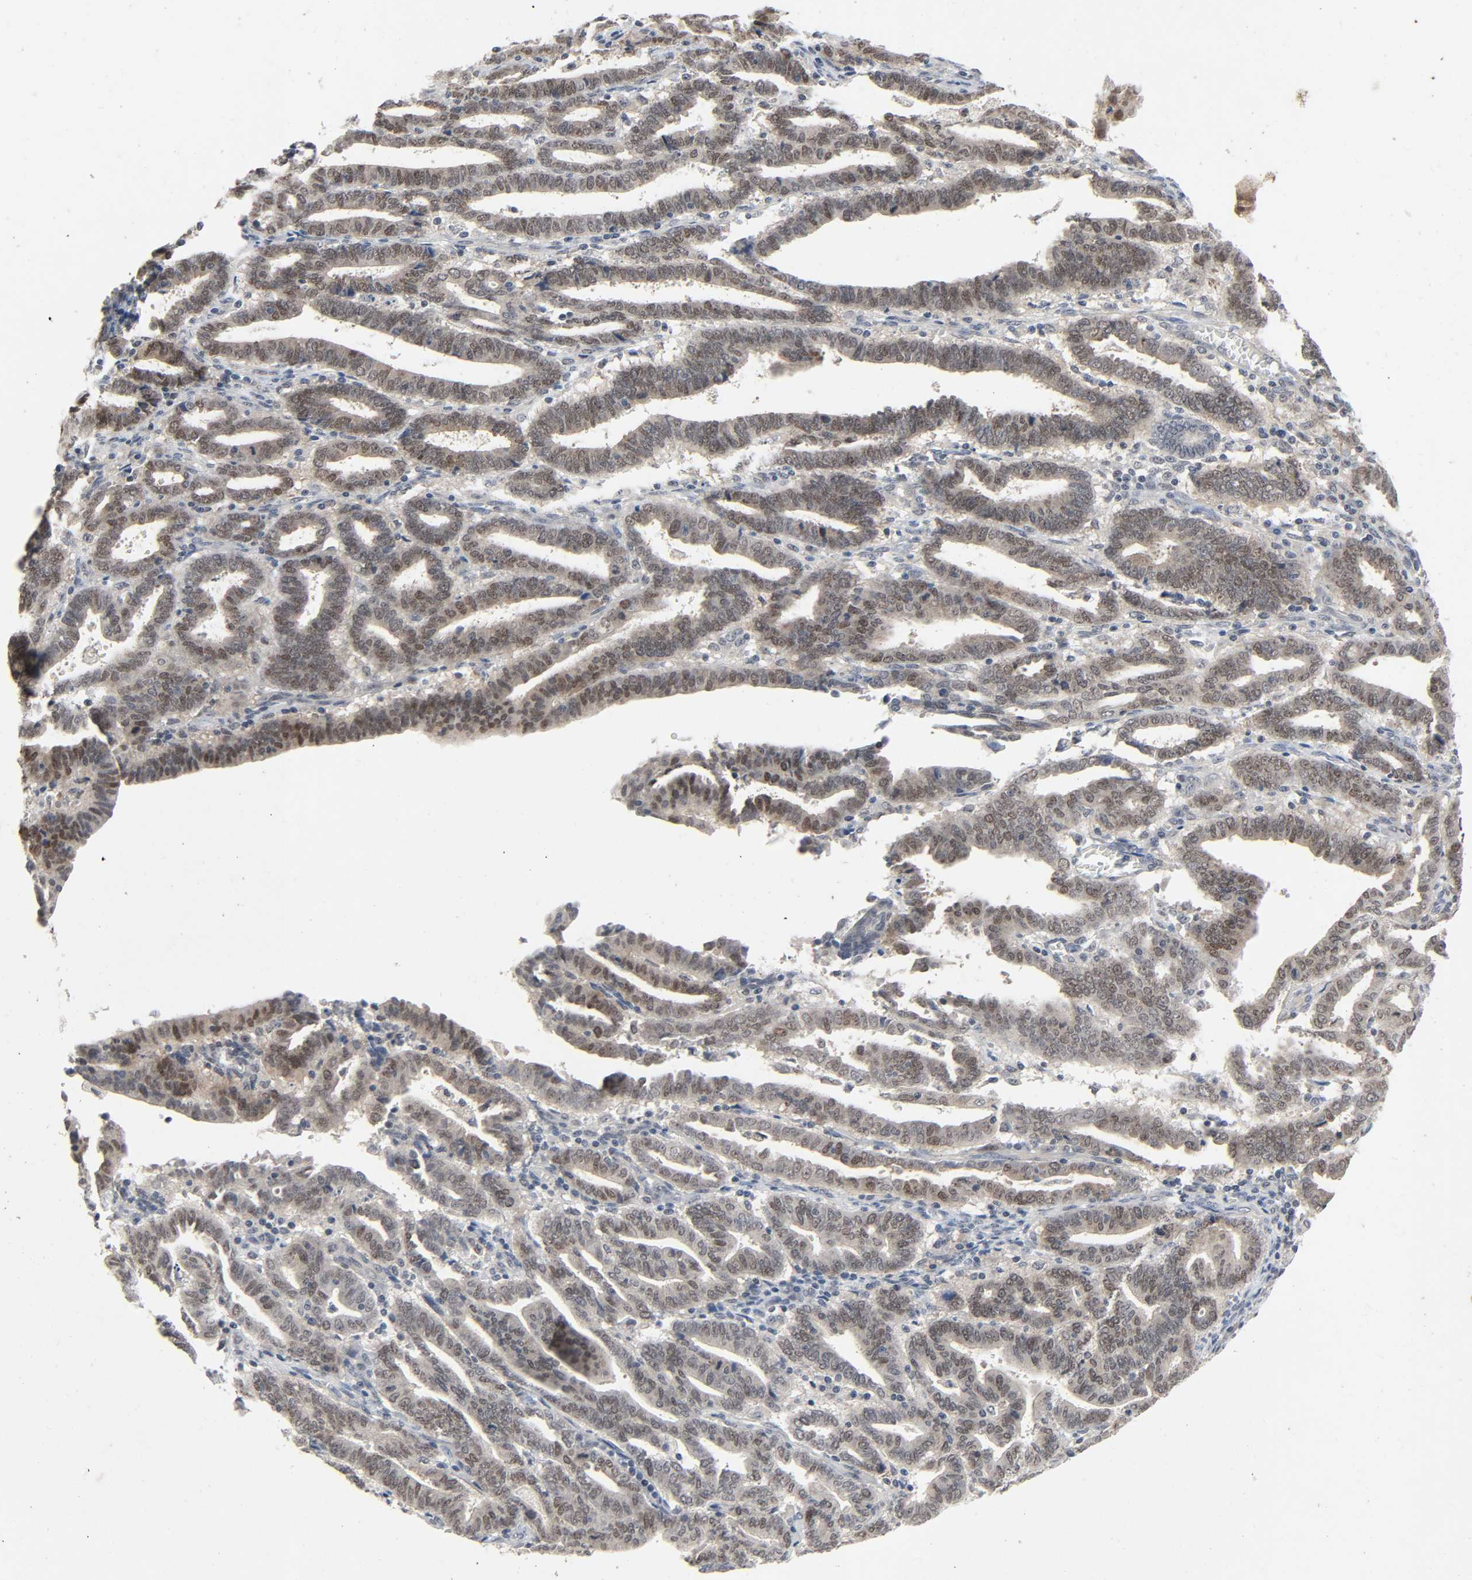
{"staining": {"intensity": "weak", "quantity": "25%-75%", "location": "nuclear"}, "tissue": "endometrial cancer", "cell_type": "Tumor cells", "image_type": "cancer", "snomed": [{"axis": "morphology", "description": "Adenocarcinoma, NOS"}, {"axis": "topography", "description": "Uterus"}], "caption": "Protein analysis of endometrial cancer tissue reveals weak nuclear expression in about 25%-75% of tumor cells. (Stains: DAB (3,3'-diaminobenzidine) in brown, nuclei in blue, Microscopy: brightfield microscopy at high magnification).", "gene": "MAPKAPK5", "patient": {"sex": "female", "age": 83}}